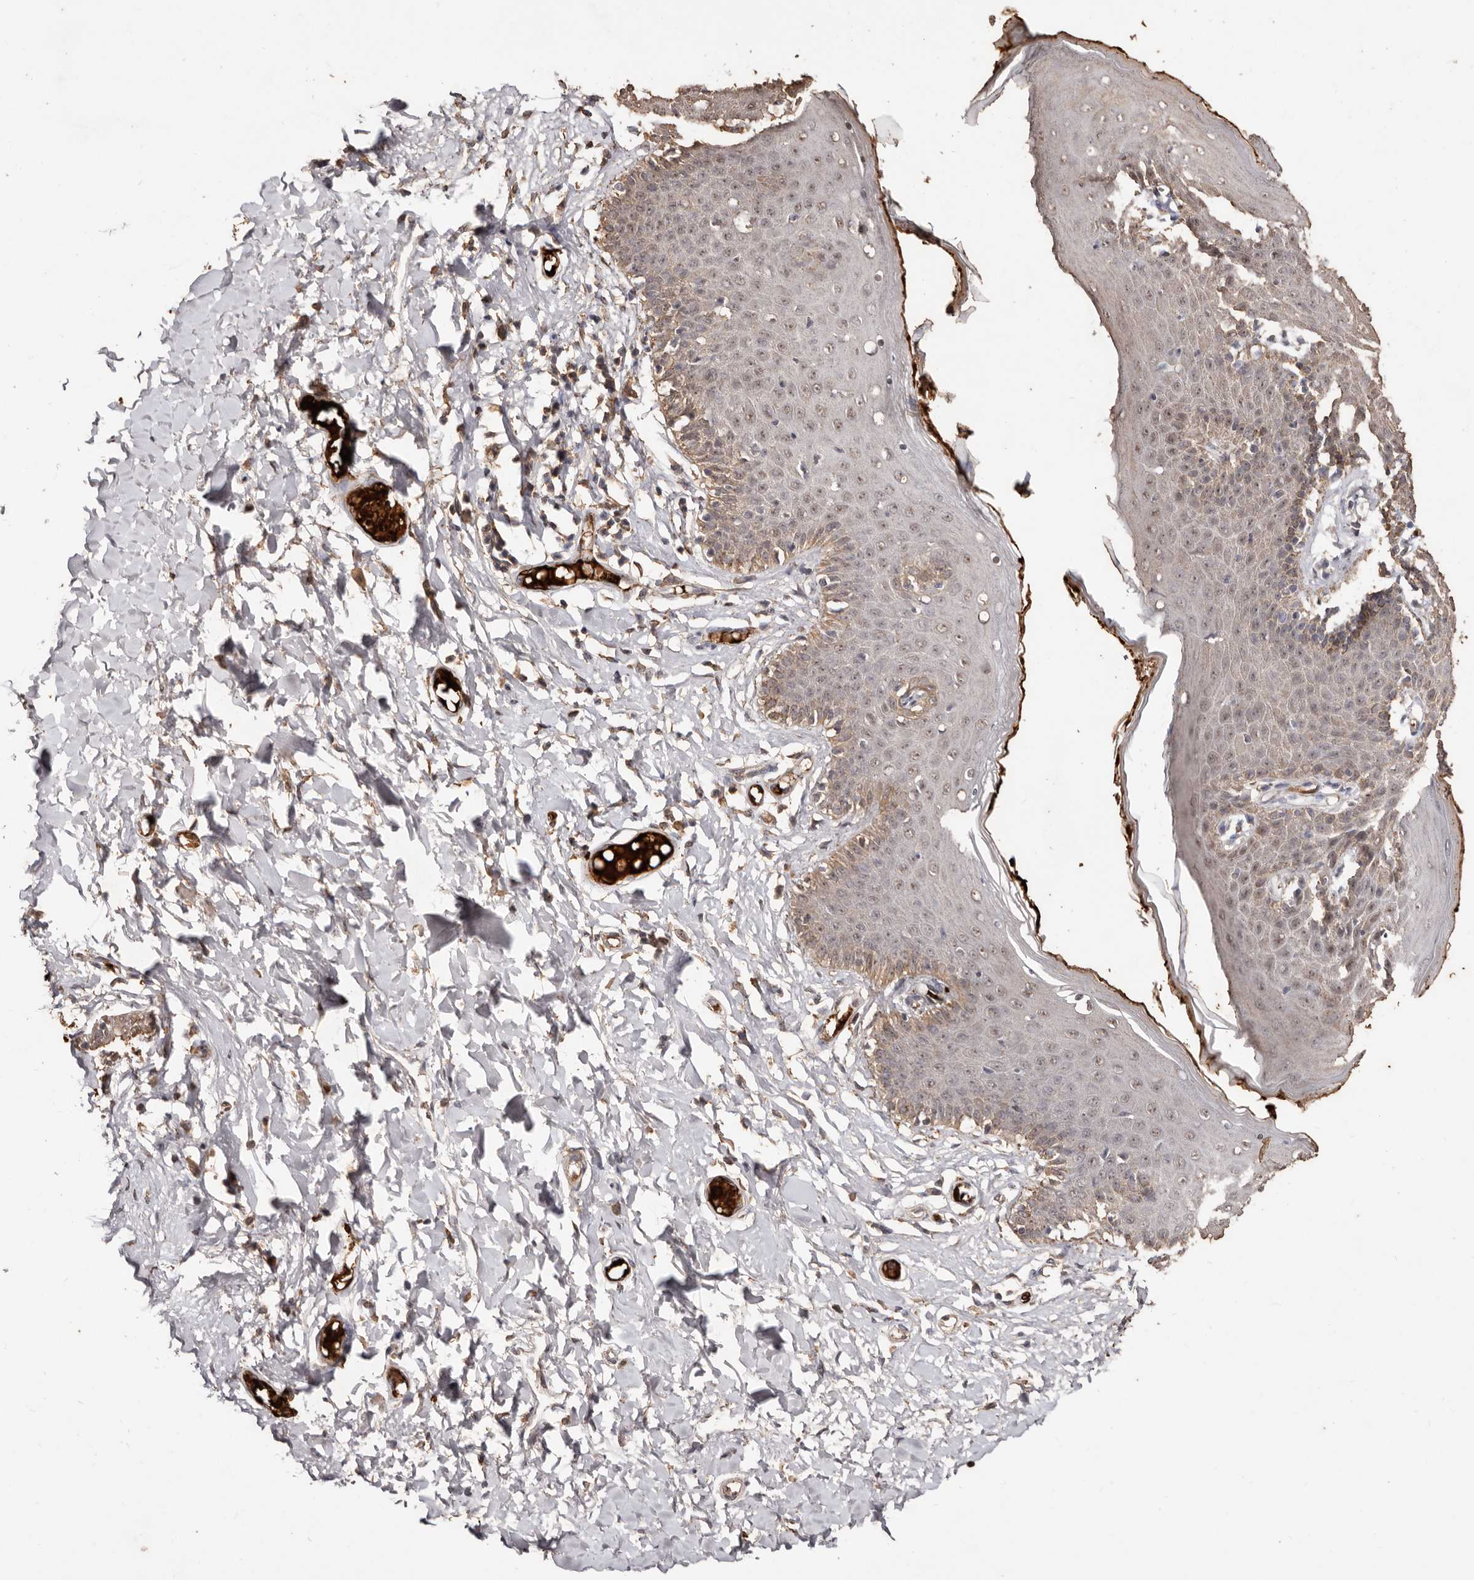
{"staining": {"intensity": "moderate", "quantity": "25%-75%", "location": "cytoplasmic/membranous,nuclear"}, "tissue": "skin", "cell_type": "Epidermal cells", "image_type": "normal", "snomed": [{"axis": "morphology", "description": "Normal tissue, NOS"}, {"axis": "topography", "description": "Vulva"}], "caption": "The image demonstrates a brown stain indicating the presence of a protein in the cytoplasmic/membranous,nuclear of epidermal cells in skin. The protein of interest is shown in brown color, while the nuclei are stained blue.", "gene": "GRAMD2A", "patient": {"sex": "female", "age": 66}}